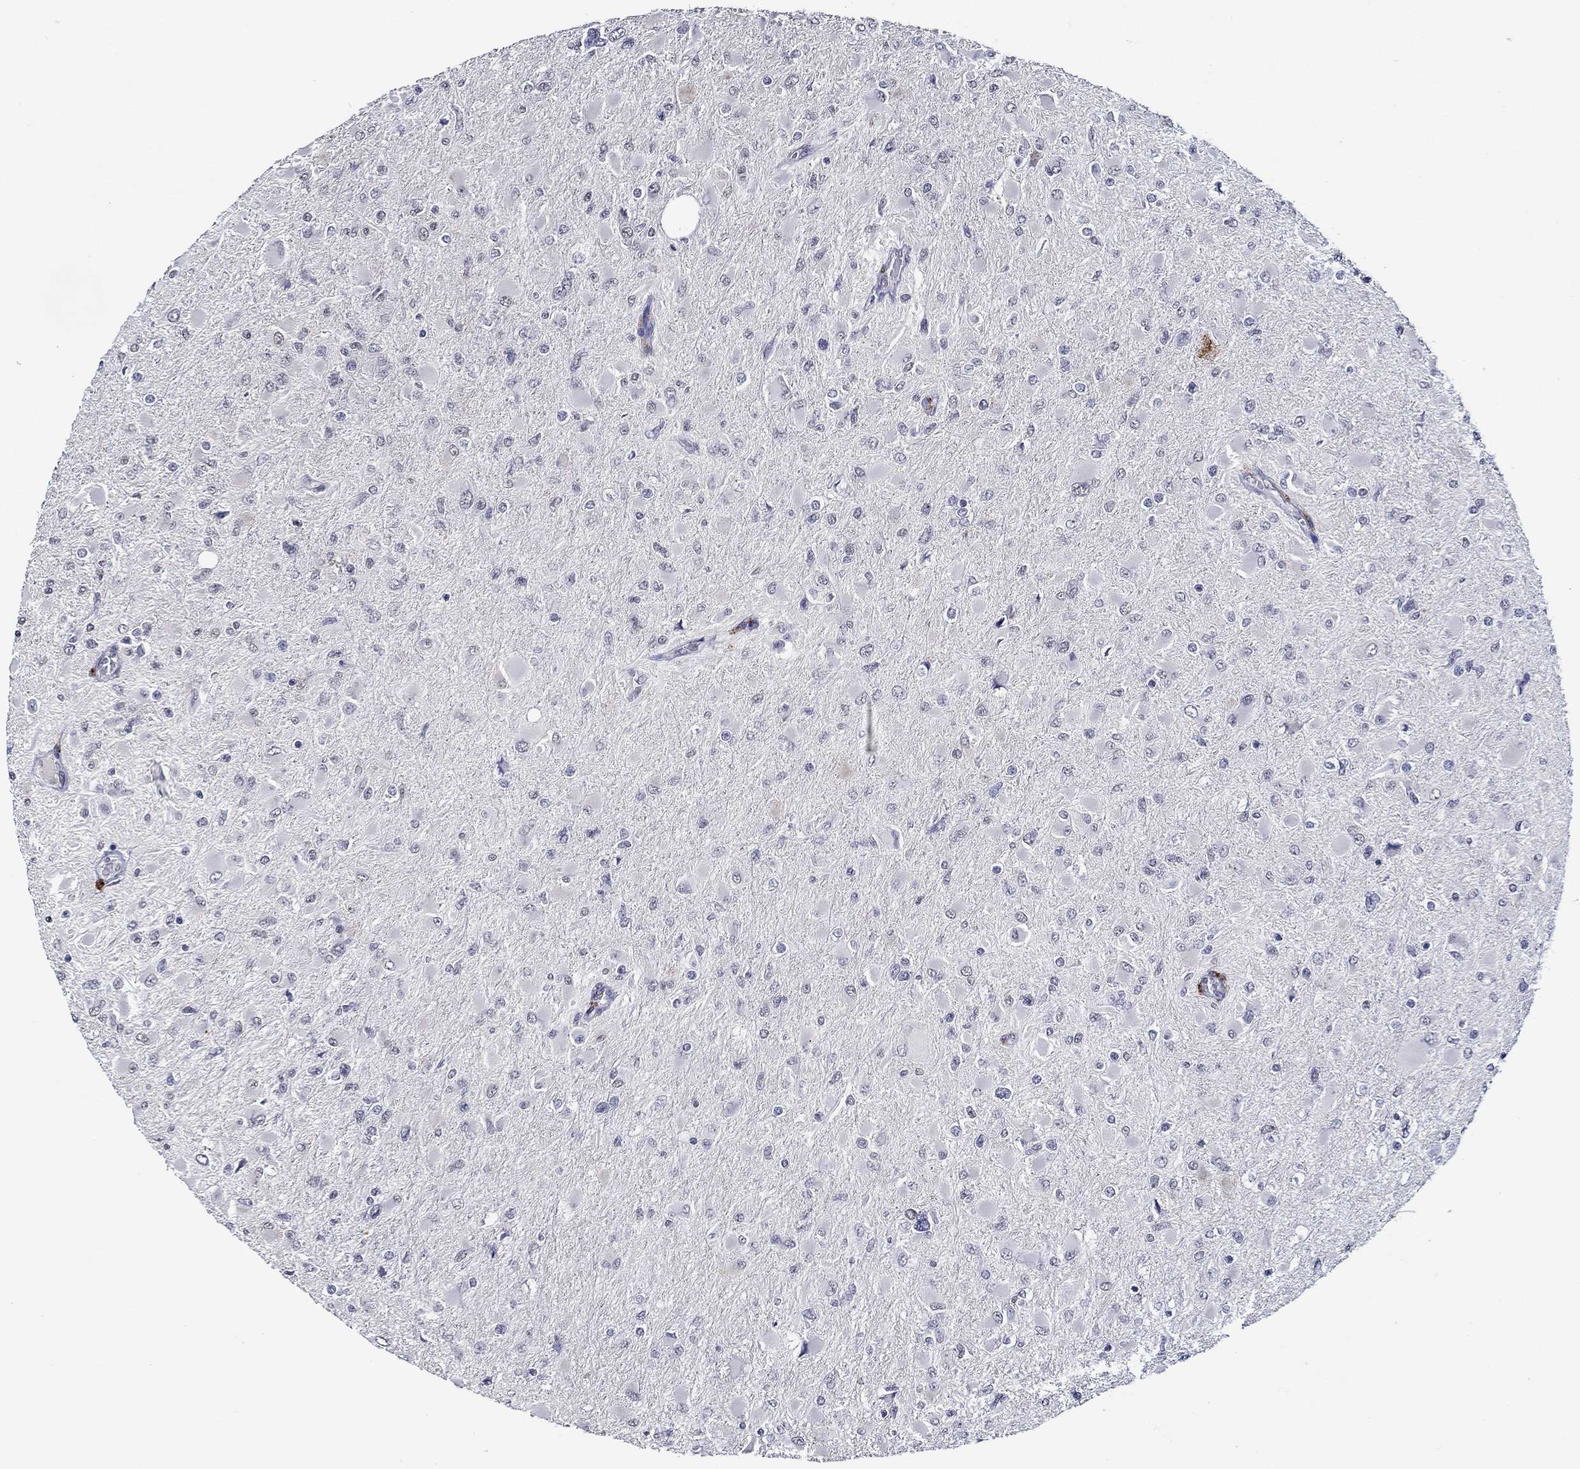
{"staining": {"intensity": "negative", "quantity": "none", "location": "none"}, "tissue": "glioma", "cell_type": "Tumor cells", "image_type": "cancer", "snomed": [{"axis": "morphology", "description": "Glioma, malignant, High grade"}, {"axis": "topography", "description": "Cerebral cortex"}], "caption": "A high-resolution micrograph shows immunohistochemistry (IHC) staining of glioma, which reveals no significant positivity in tumor cells. Nuclei are stained in blue.", "gene": "GATA2", "patient": {"sex": "female", "age": 36}}